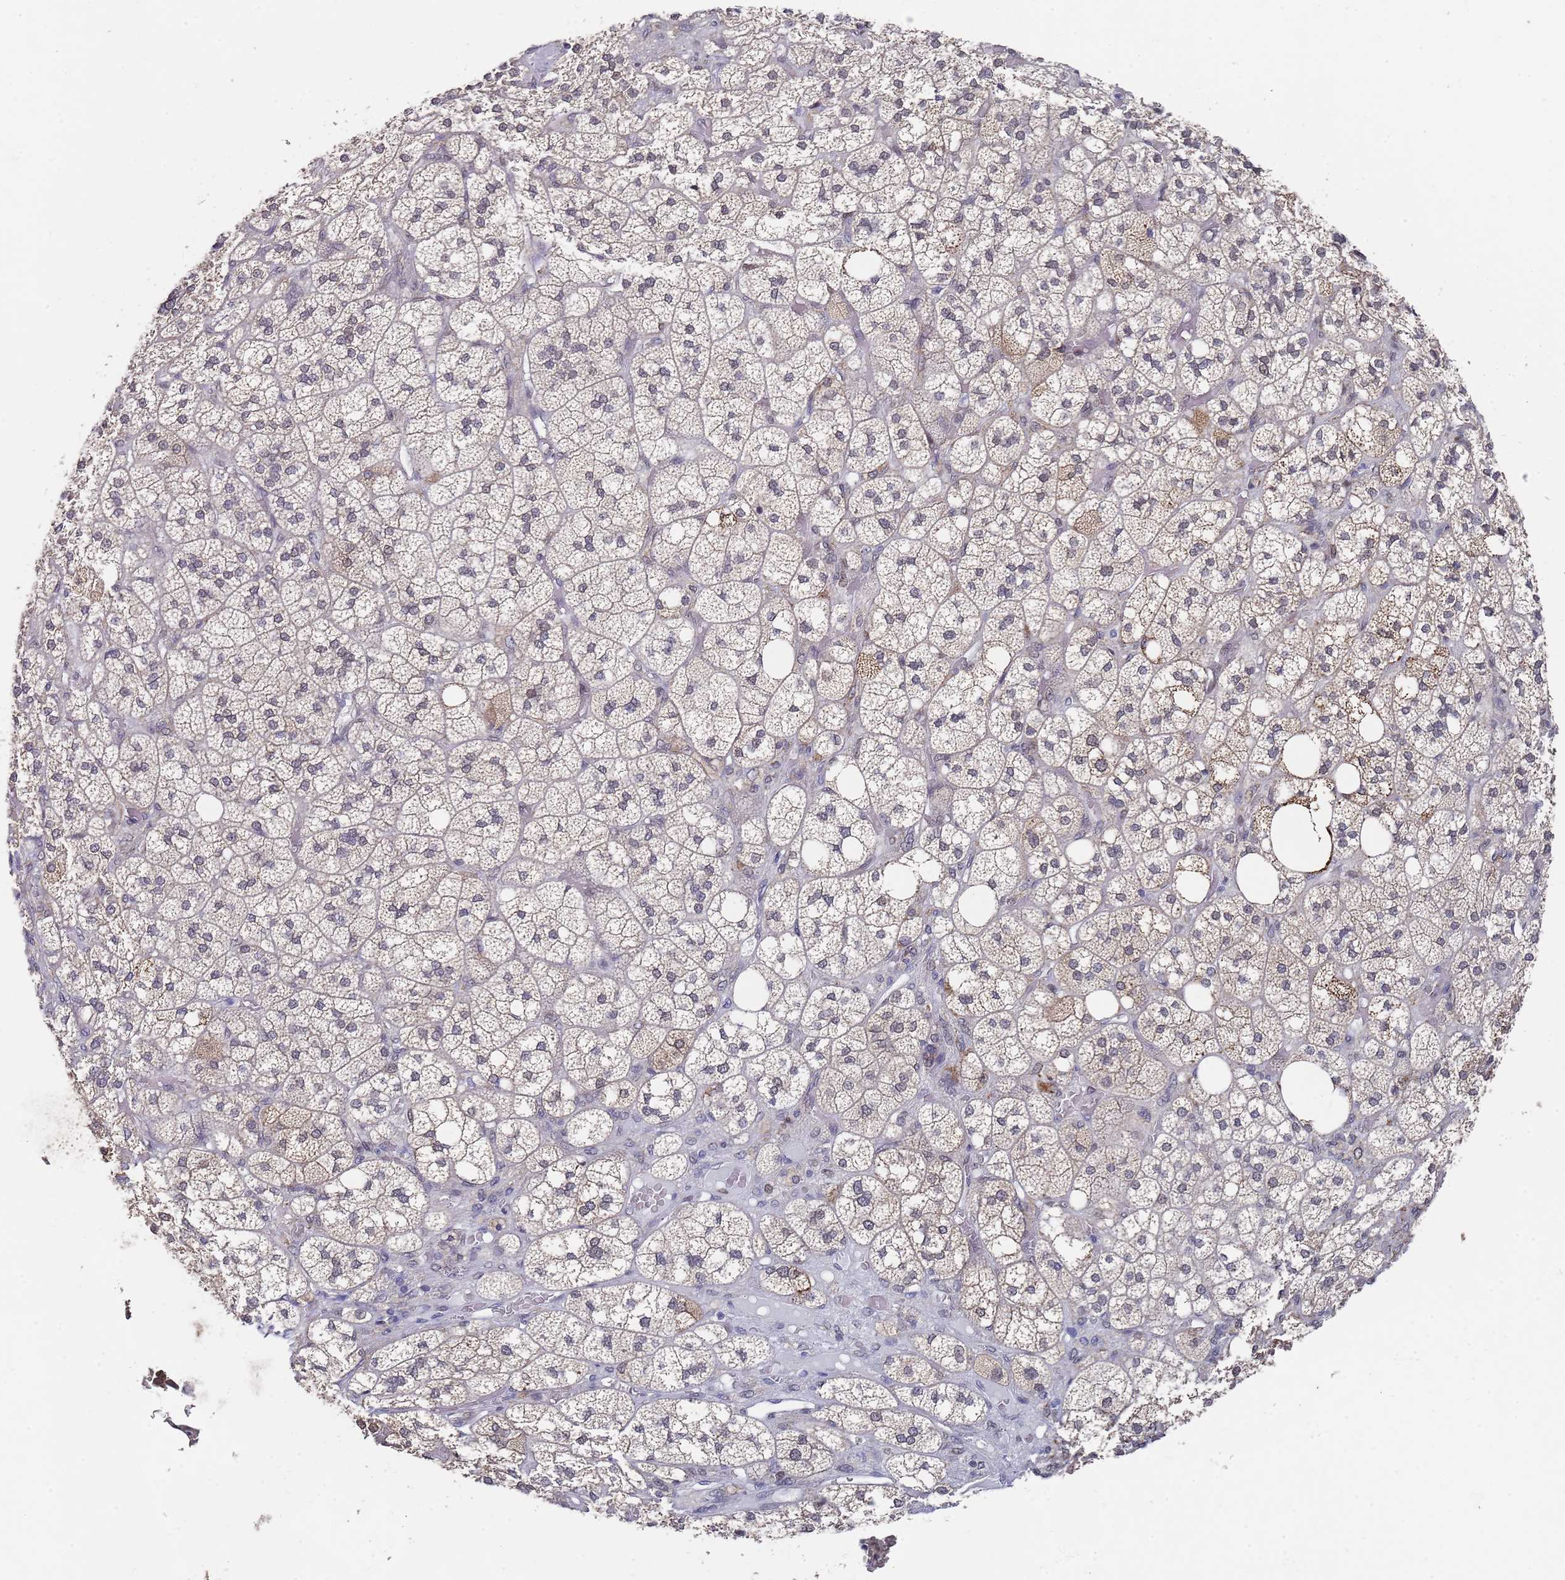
{"staining": {"intensity": "weak", "quantity": "25%-75%", "location": "cytoplasmic/membranous,nuclear"}, "tissue": "adrenal gland", "cell_type": "Glandular cells", "image_type": "normal", "snomed": [{"axis": "morphology", "description": "Normal tissue, NOS"}, {"axis": "topography", "description": "Adrenal gland"}], "caption": "Protein staining by IHC exhibits weak cytoplasmic/membranous,nuclear expression in about 25%-75% of glandular cells in unremarkable adrenal gland.", "gene": "COPS6", "patient": {"sex": "male", "age": 61}}